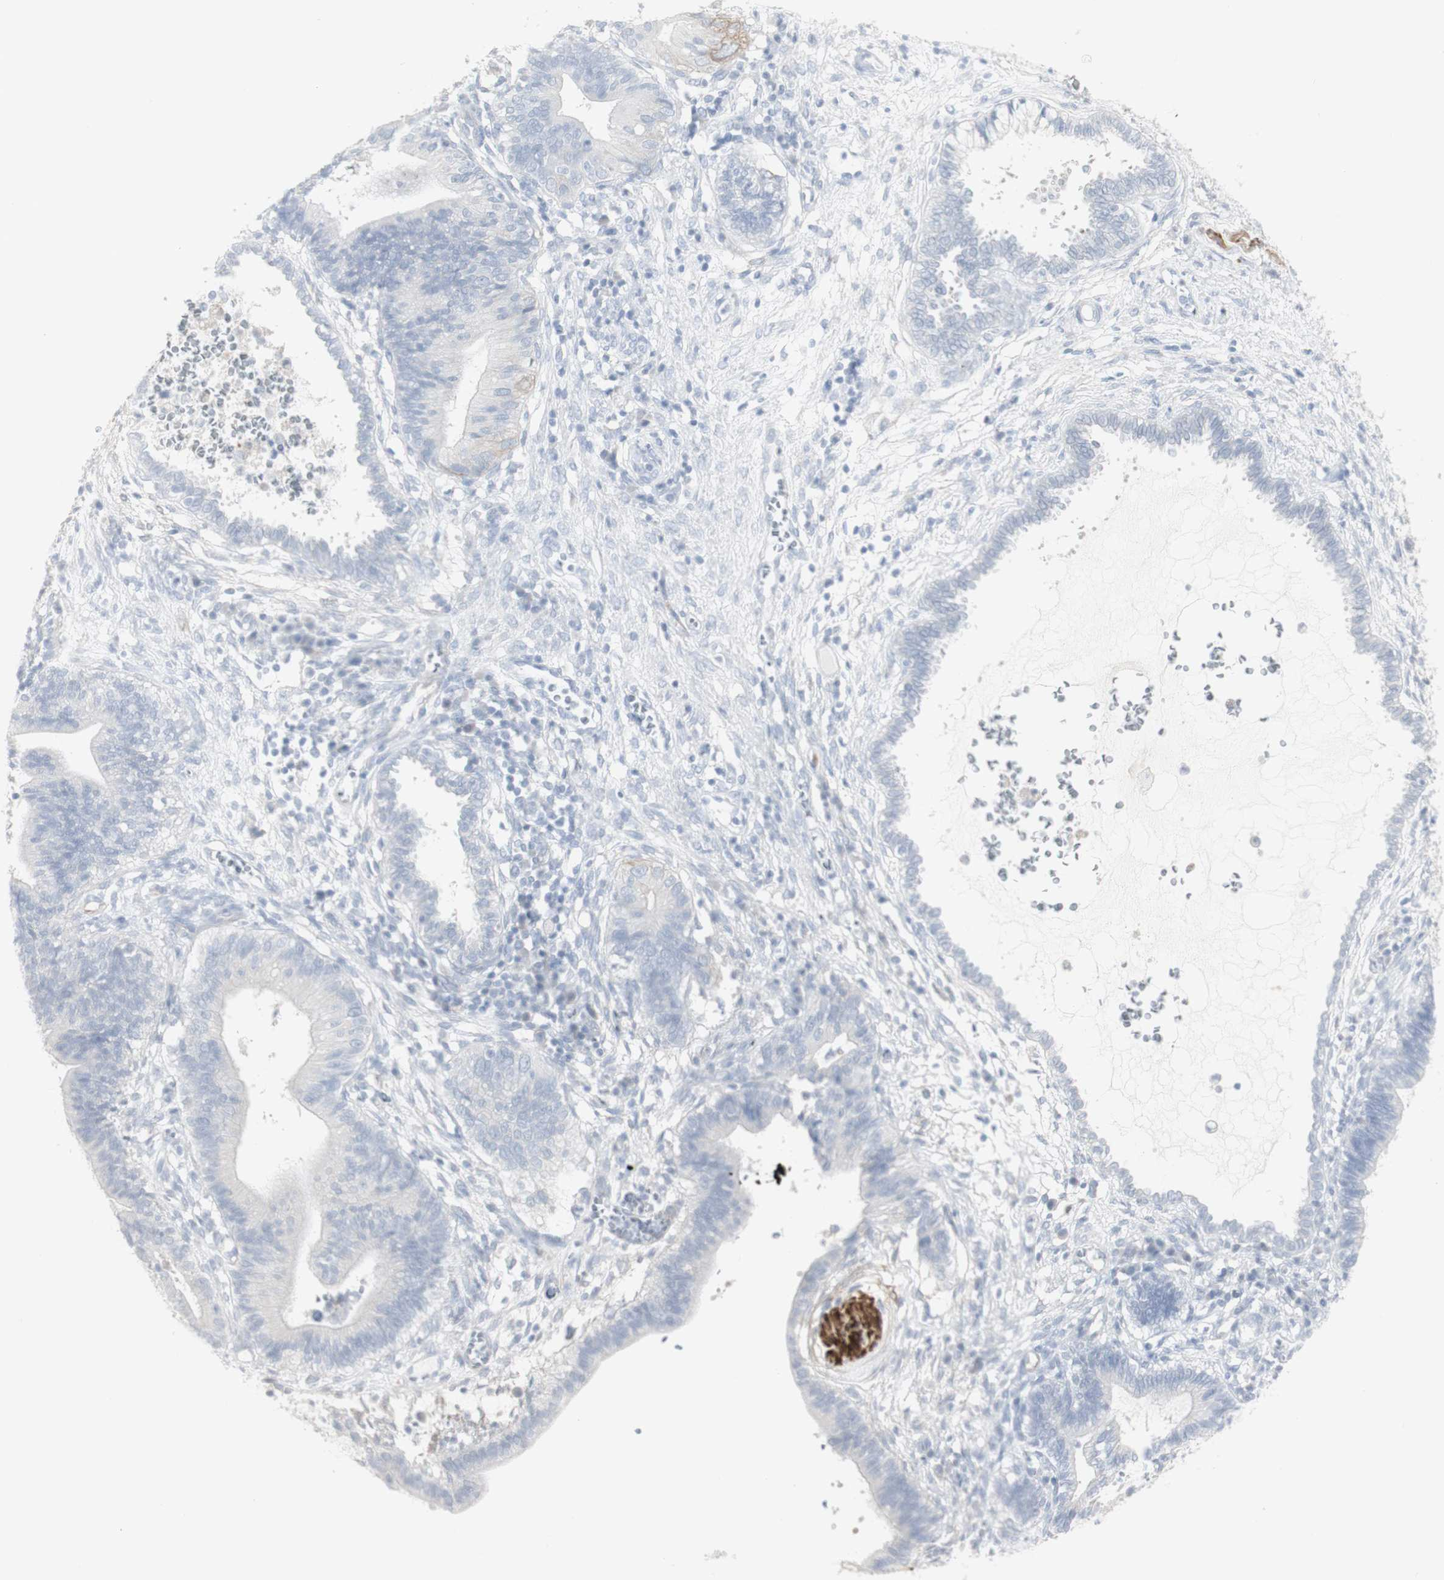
{"staining": {"intensity": "negative", "quantity": "none", "location": "none"}, "tissue": "cervical cancer", "cell_type": "Tumor cells", "image_type": "cancer", "snomed": [{"axis": "morphology", "description": "Adenocarcinoma, NOS"}, {"axis": "topography", "description": "Cervix"}], "caption": "The immunohistochemistry (IHC) micrograph has no significant expression in tumor cells of cervical cancer (adenocarcinoma) tissue. Brightfield microscopy of immunohistochemistry (IHC) stained with DAB (brown) and hematoxylin (blue), captured at high magnification.", "gene": "ENSG00000198211", "patient": {"sex": "female", "age": 44}}